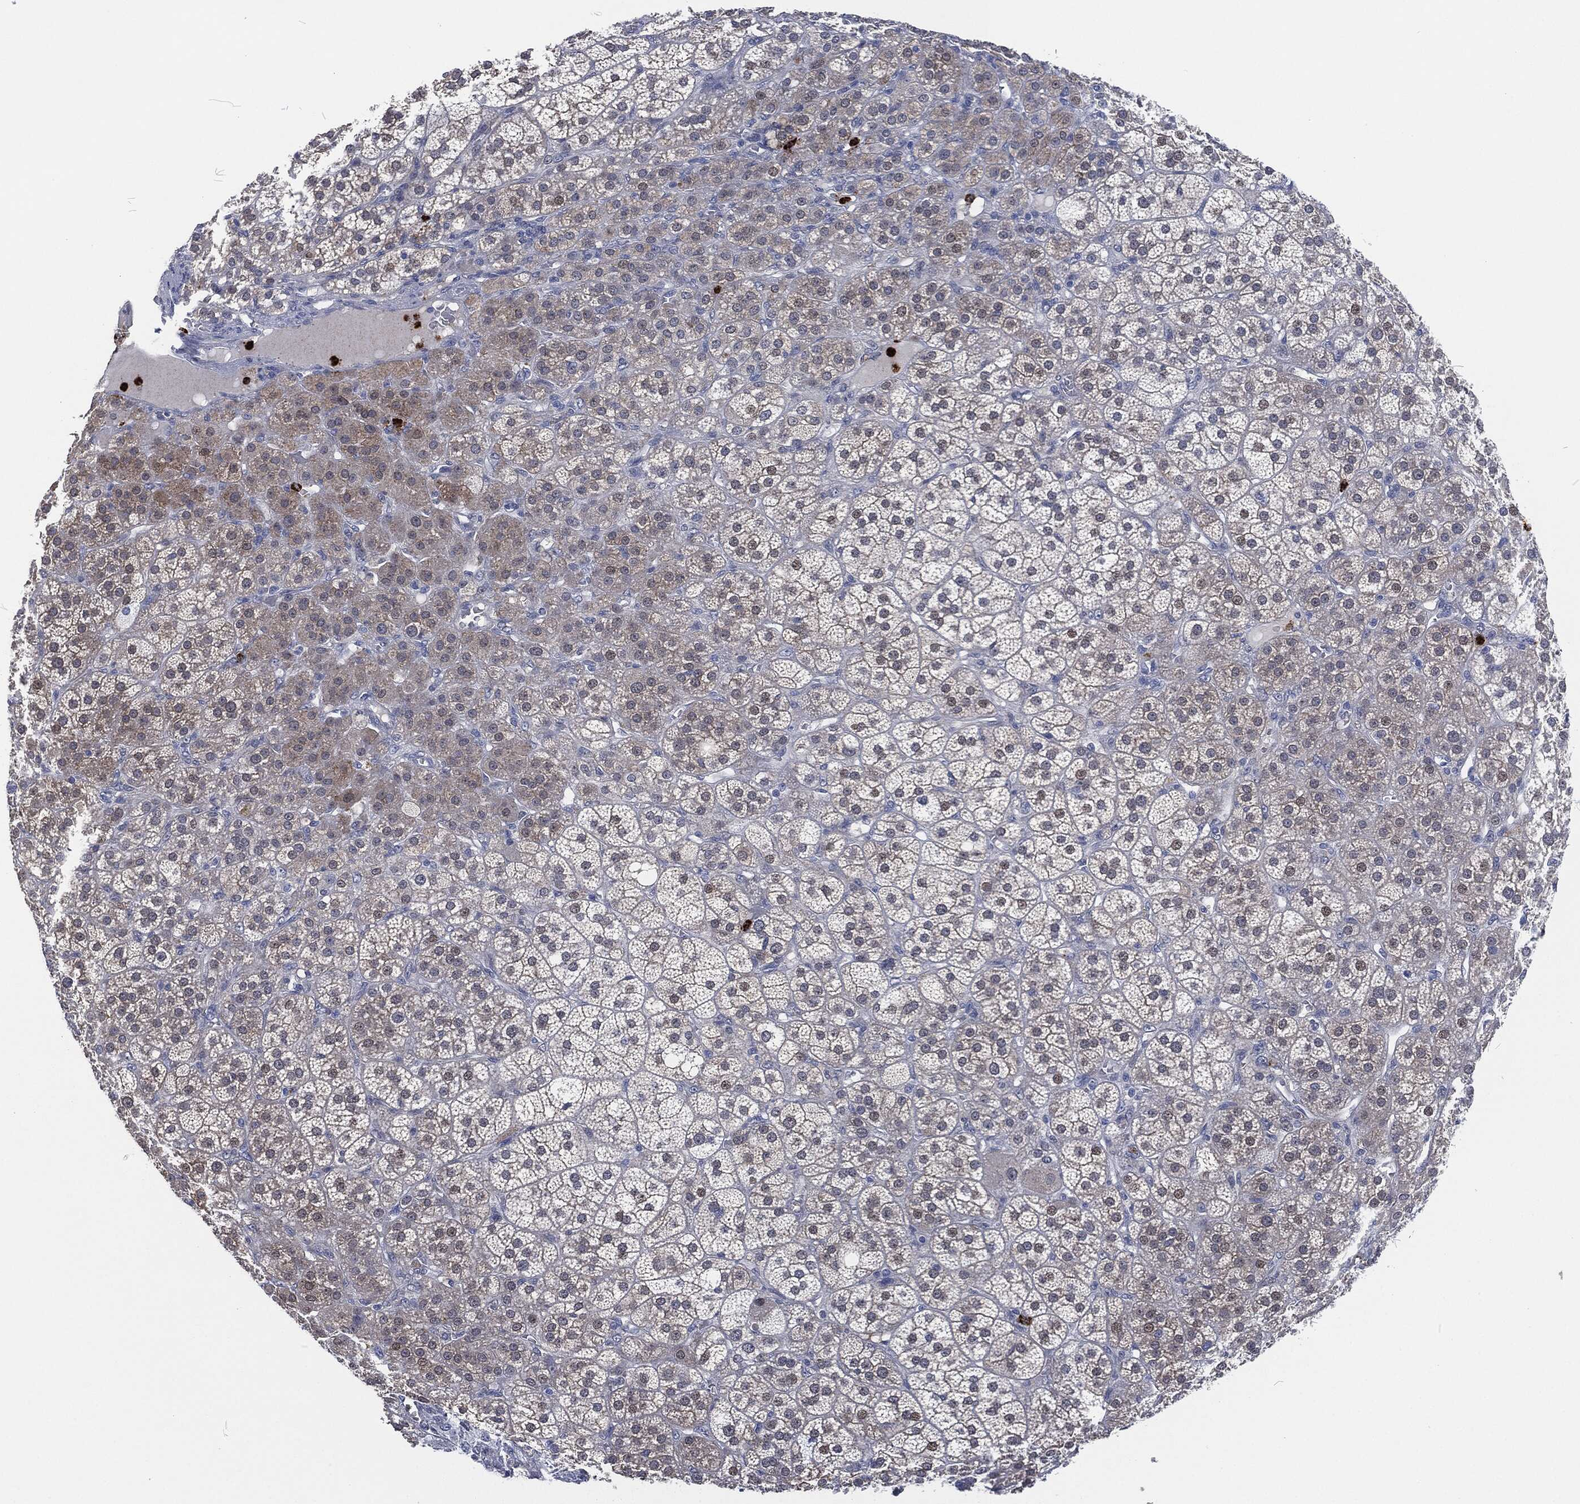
{"staining": {"intensity": "weak", "quantity": "<25%", "location": "cytoplasmic/membranous"}, "tissue": "adrenal gland", "cell_type": "Glandular cells", "image_type": "normal", "snomed": [{"axis": "morphology", "description": "Normal tissue, NOS"}, {"axis": "topography", "description": "Adrenal gland"}], "caption": "Glandular cells are negative for brown protein staining in normal adrenal gland. (DAB immunohistochemistry (IHC), high magnification).", "gene": "MPO", "patient": {"sex": "female", "age": 60}}